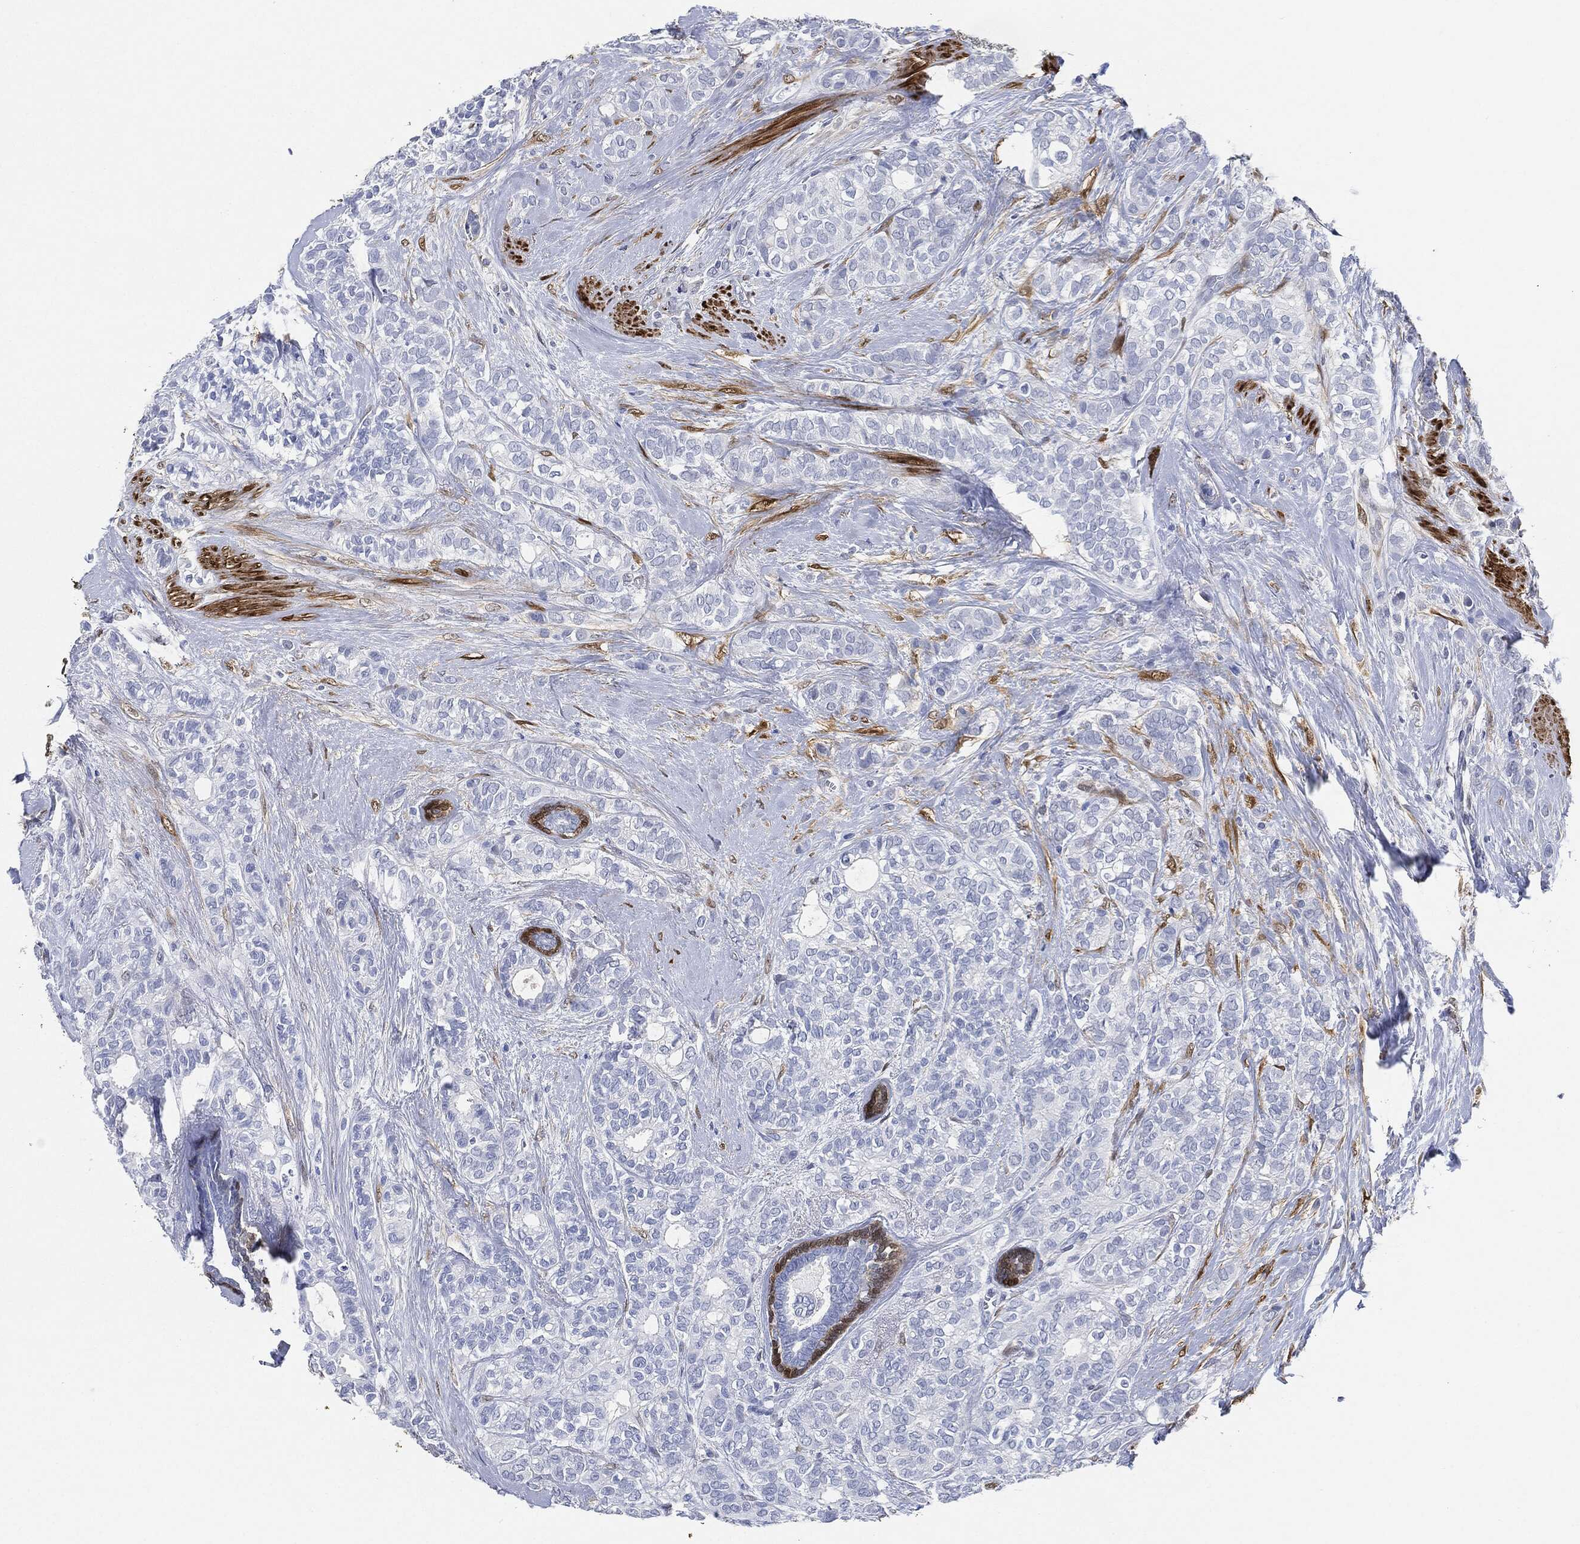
{"staining": {"intensity": "negative", "quantity": "none", "location": "none"}, "tissue": "breast cancer", "cell_type": "Tumor cells", "image_type": "cancer", "snomed": [{"axis": "morphology", "description": "Duct carcinoma"}, {"axis": "topography", "description": "Breast"}], "caption": "Immunohistochemistry of breast intraductal carcinoma demonstrates no staining in tumor cells.", "gene": "TAGLN", "patient": {"sex": "female", "age": 71}}